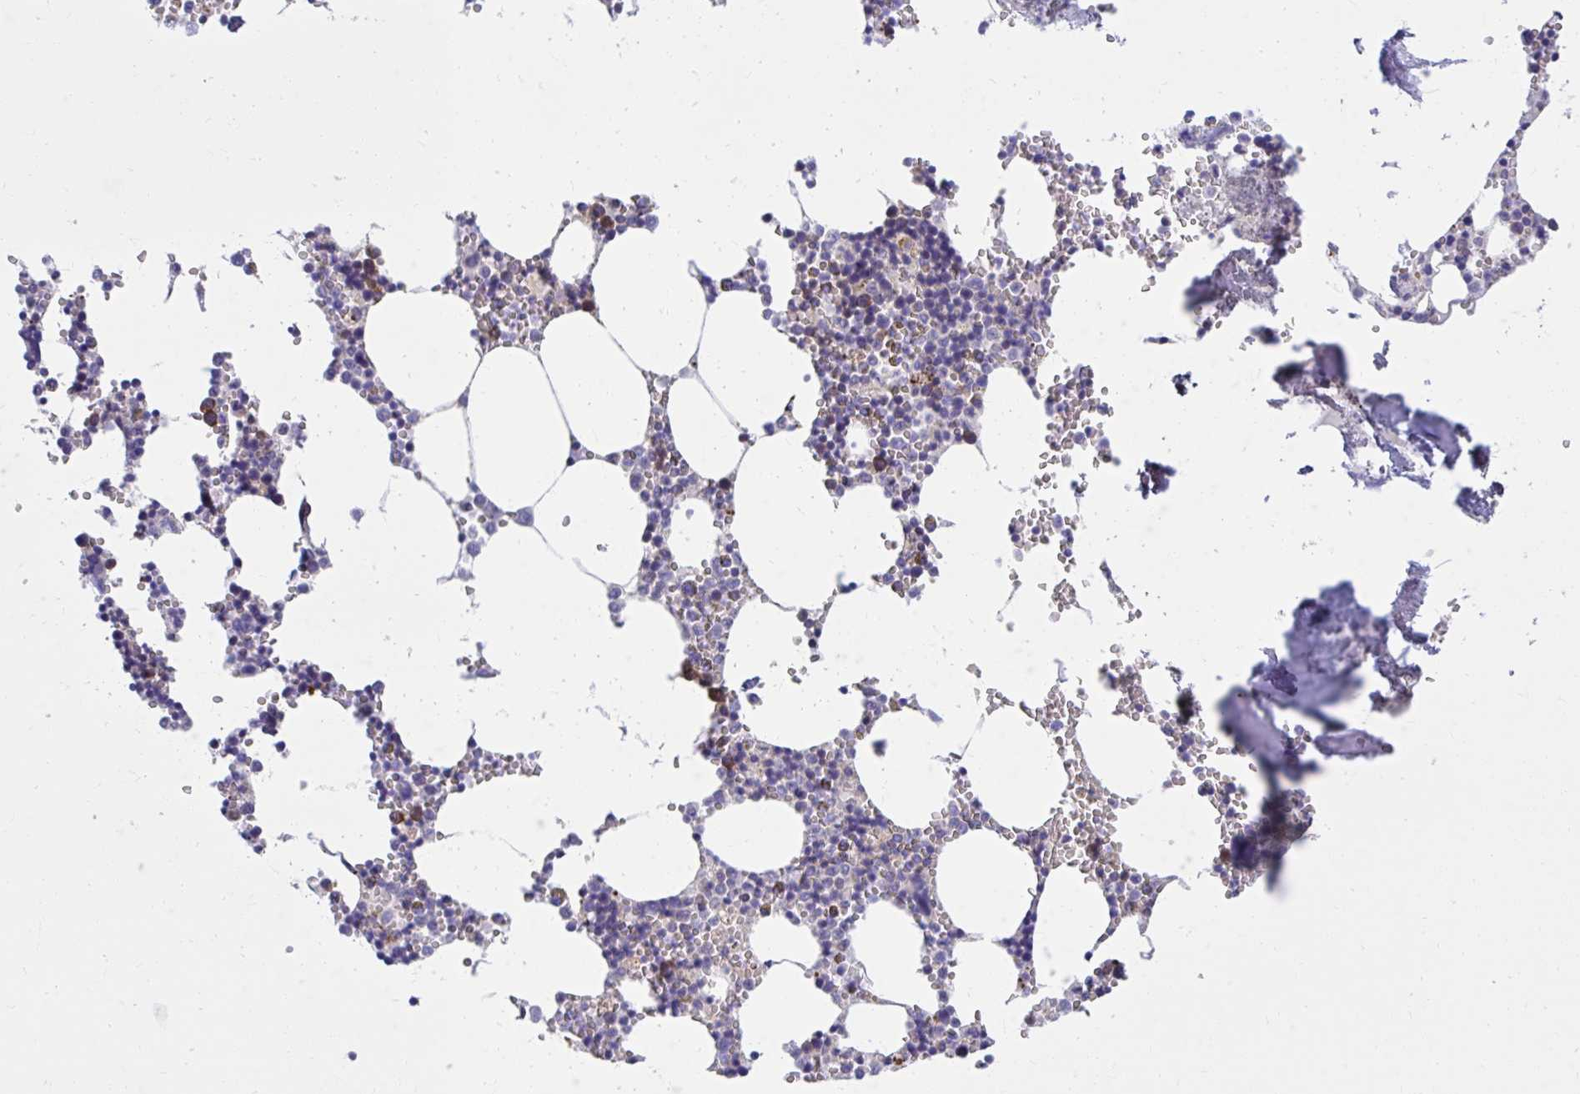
{"staining": {"intensity": "moderate", "quantity": "25%-75%", "location": "cytoplasmic/membranous"}, "tissue": "bone marrow", "cell_type": "Hematopoietic cells", "image_type": "normal", "snomed": [{"axis": "morphology", "description": "Normal tissue, NOS"}, {"axis": "topography", "description": "Bone marrow"}], "caption": "Immunohistochemistry photomicrograph of normal human bone marrow stained for a protein (brown), which shows medium levels of moderate cytoplasmic/membranous positivity in about 25%-75% of hematopoietic cells.", "gene": "ZNF778", "patient": {"sex": "male", "age": 54}}